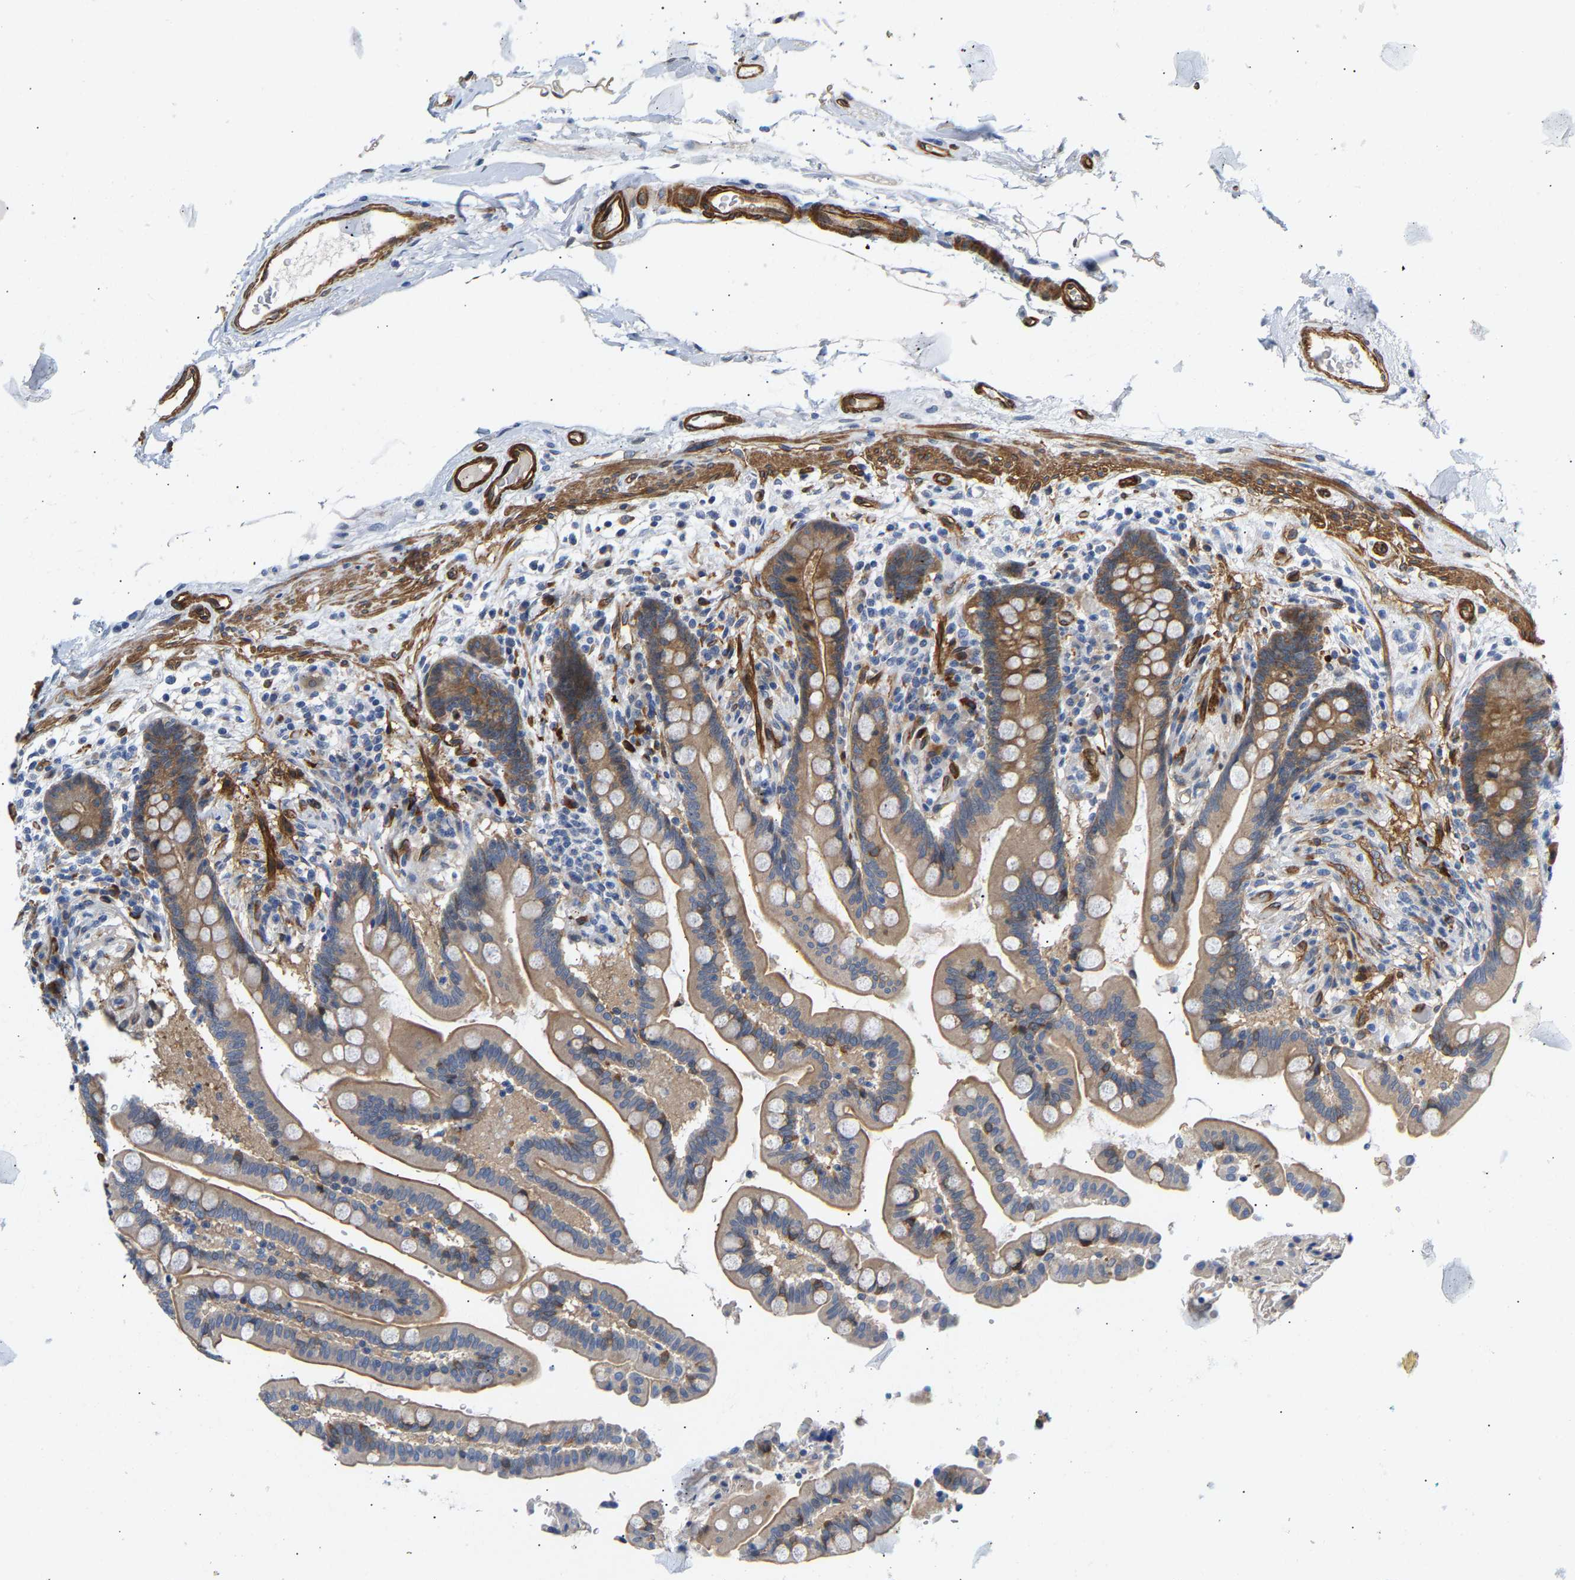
{"staining": {"intensity": "moderate", "quantity": ">75%", "location": "cytoplasmic/membranous"}, "tissue": "colon", "cell_type": "Endothelial cells", "image_type": "normal", "snomed": [{"axis": "morphology", "description": "Normal tissue, NOS"}, {"axis": "topography", "description": "Colon"}], "caption": "High-magnification brightfield microscopy of unremarkable colon stained with DAB (brown) and counterstained with hematoxylin (blue). endothelial cells exhibit moderate cytoplasmic/membranous positivity is identified in approximately>75% of cells. Using DAB (brown) and hematoxylin (blue) stains, captured at high magnification using brightfield microscopy.", "gene": "PAWR", "patient": {"sex": "male", "age": 73}}